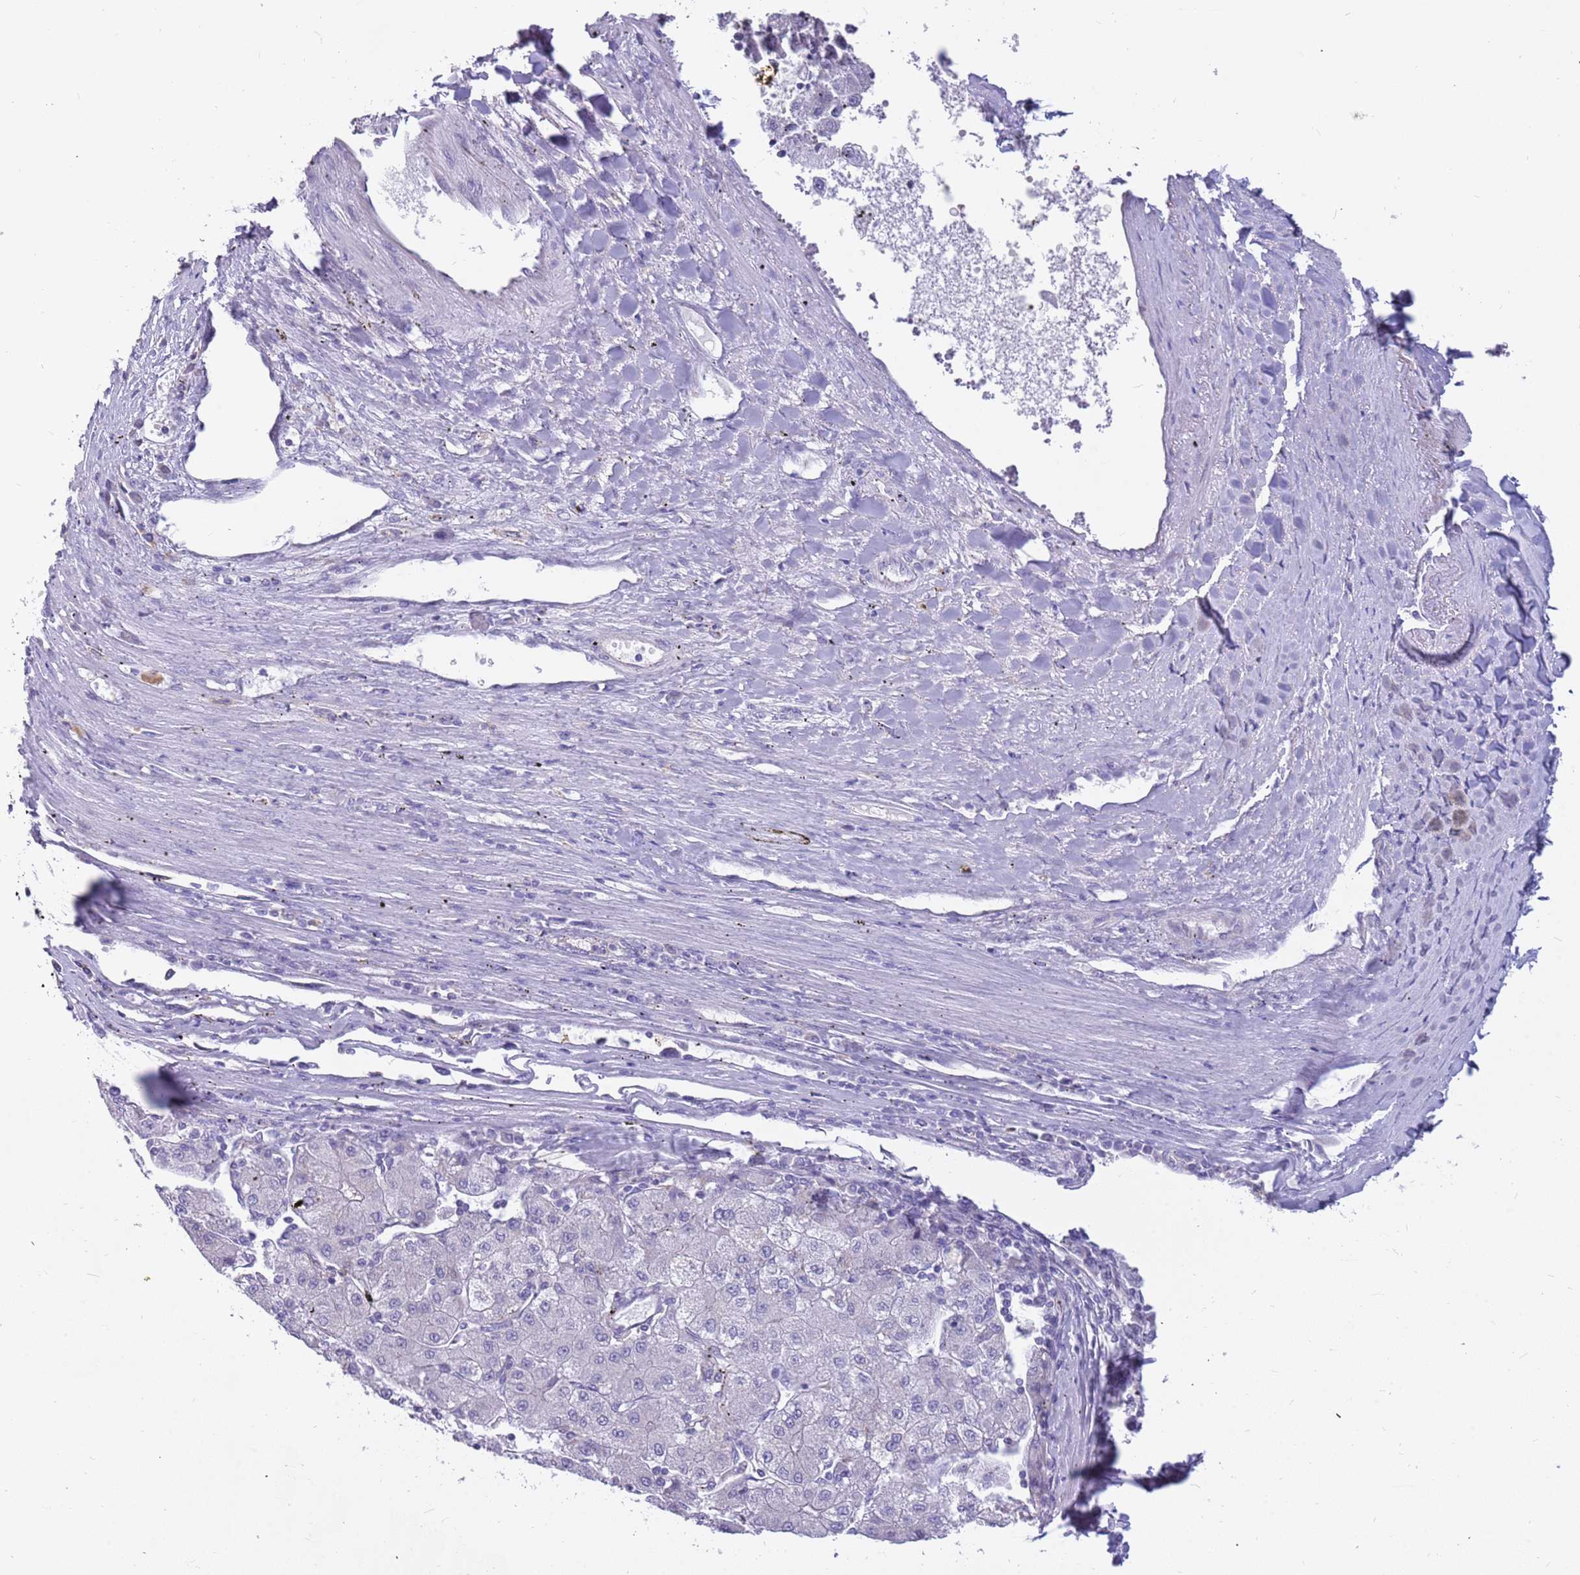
{"staining": {"intensity": "negative", "quantity": "none", "location": "none"}, "tissue": "liver cancer", "cell_type": "Tumor cells", "image_type": "cancer", "snomed": [{"axis": "morphology", "description": "Carcinoma, Hepatocellular, NOS"}, {"axis": "topography", "description": "Liver"}], "caption": "Immunohistochemical staining of liver cancer shows no significant staining in tumor cells. The staining is performed using DAB brown chromogen with nuclei counter-stained in using hematoxylin.", "gene": "RHCG", "patient": {"sex": "male", "age": 72}}